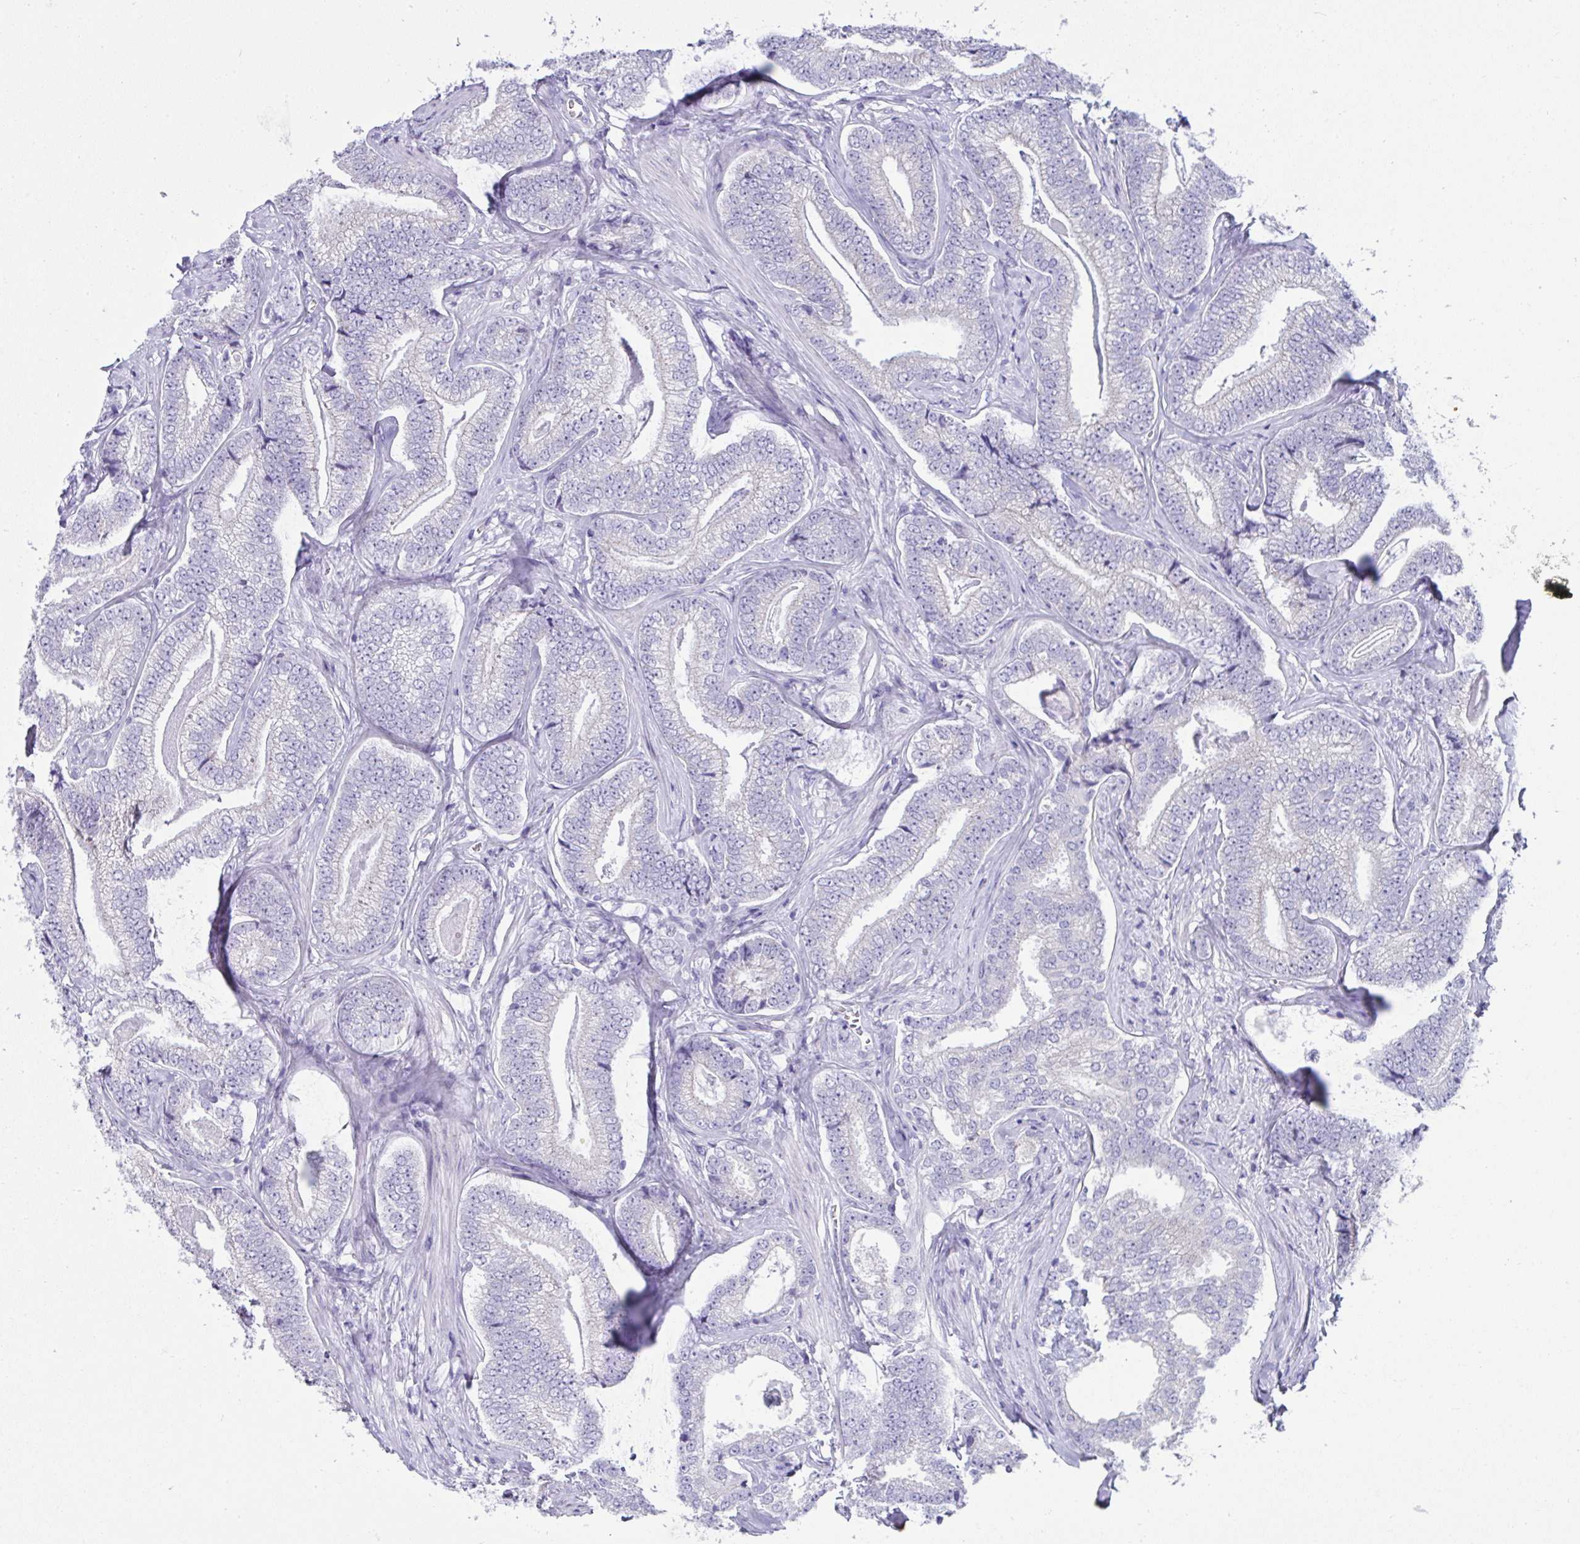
{"staining": {"intensity": "negative", "quantity": "none", "location": "none"}, "tissue": "prostate cancer", "cell_type": "Tumor cells", "image_type": "cancer", "snomed": [{"axis": "morphology", "description": "Adenocarcinoma, Low grade"}, {"axis": "topography", "description": "Prostate"}], "caption": "Image shows no protein staining in tumor cells of prostate cancer (adenocarcinoma (low-grade)) tissue.", "gene": "RNF183", "patient": {"sex": "male", "age": 63}}